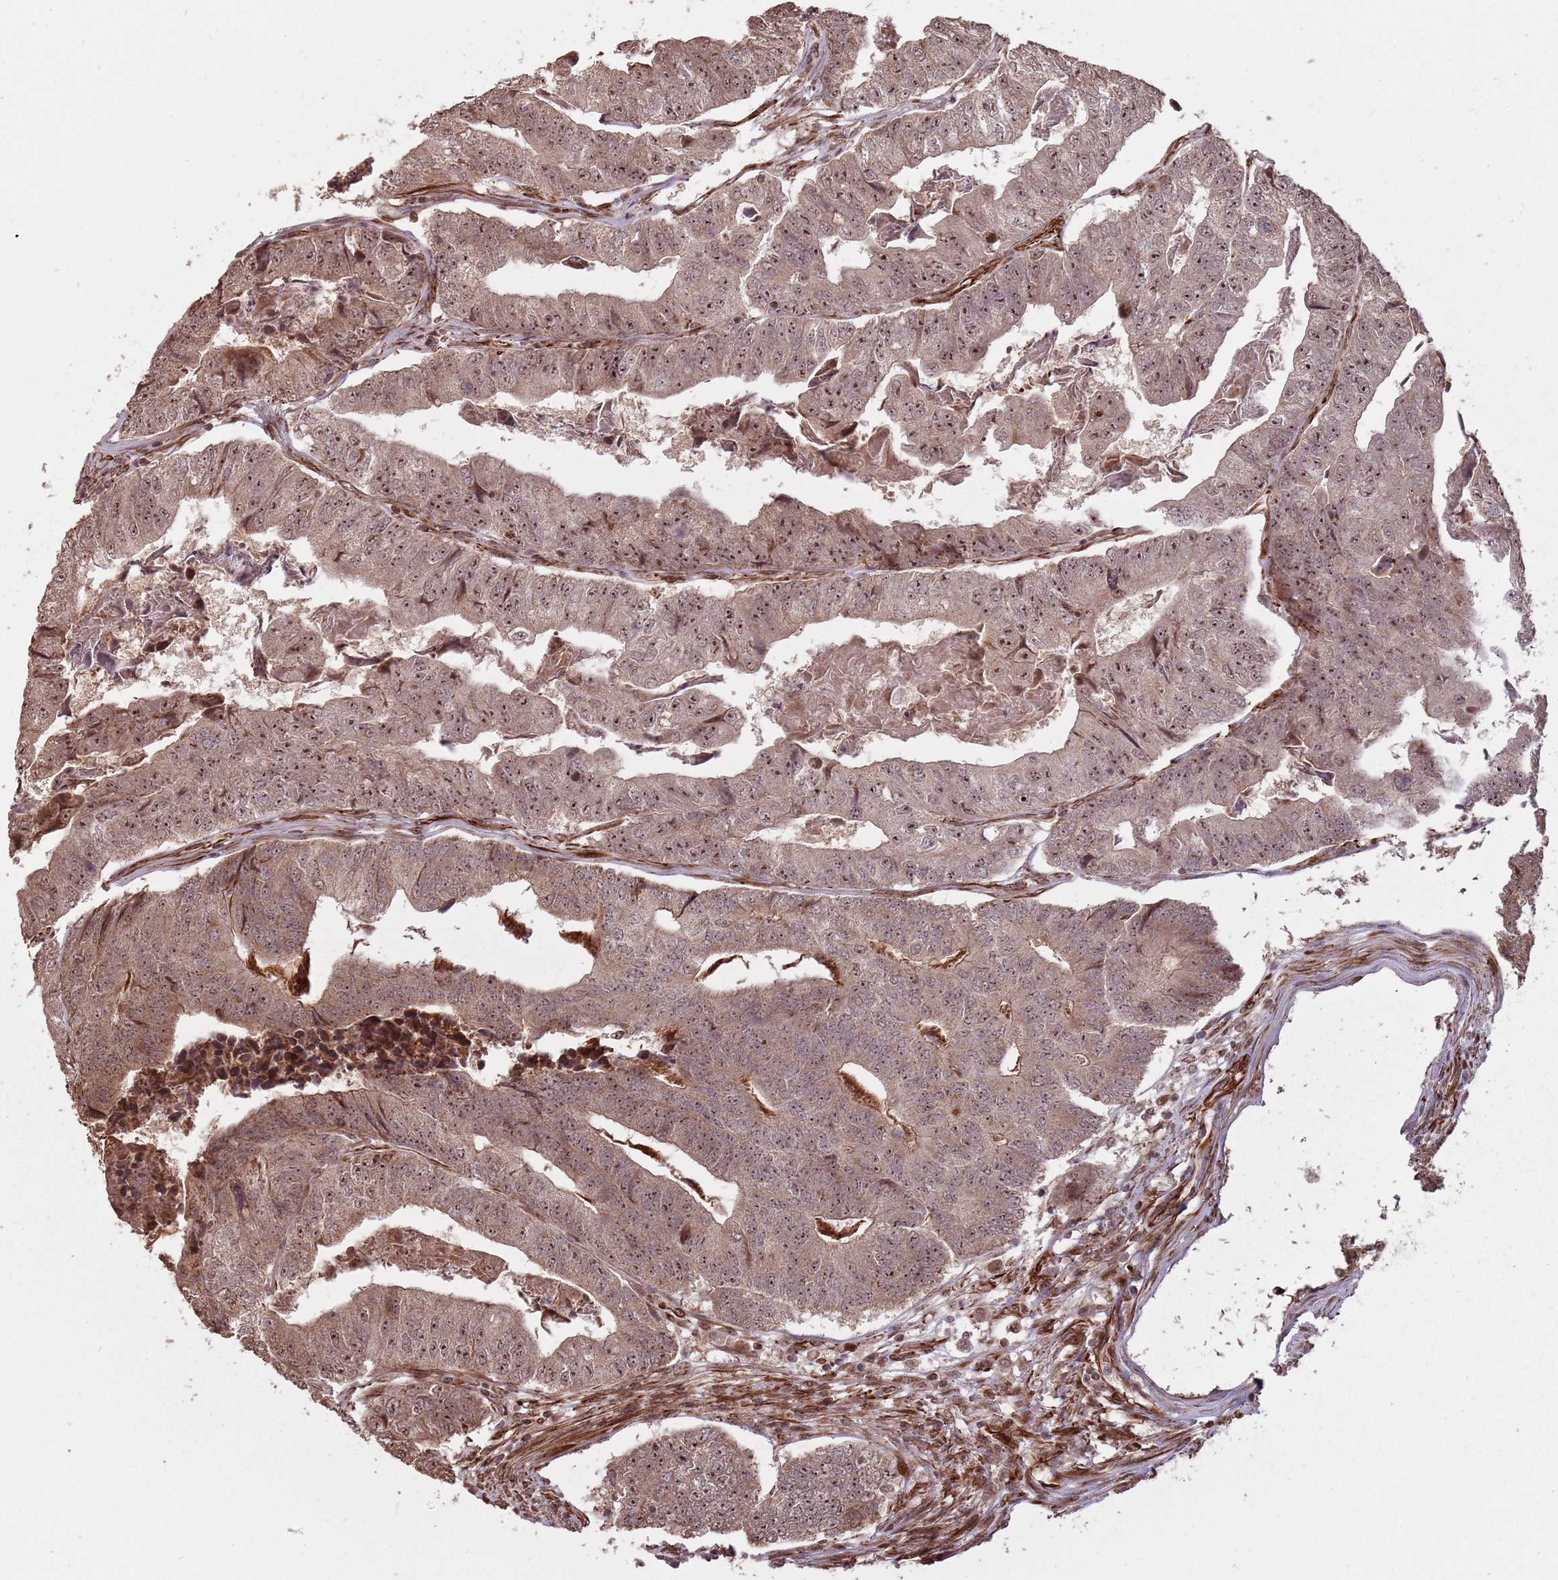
{"staining": {"intensity": "moderate", "quantity": ">75%", "location": "cytoplasmic/membranous,nuclear"}, "tissue": "colorectal cancer", "cell_type": "Tumor cells", "image_type": "cancer", "snomed": [{"axis": "morphology", "description": "Adenocarcinoma, NOS"}, {"axis": "topography", "description": "Colon"}], "caption": "Immunohistochemical staining of human colorectal cancer shows medium levels of moderate cytoplasmic/membranous and nuclear staining in approximately >75% of tumor cells.", "gene": "ADAMTS3", "patient": {"sex": "female", "age": 67}}